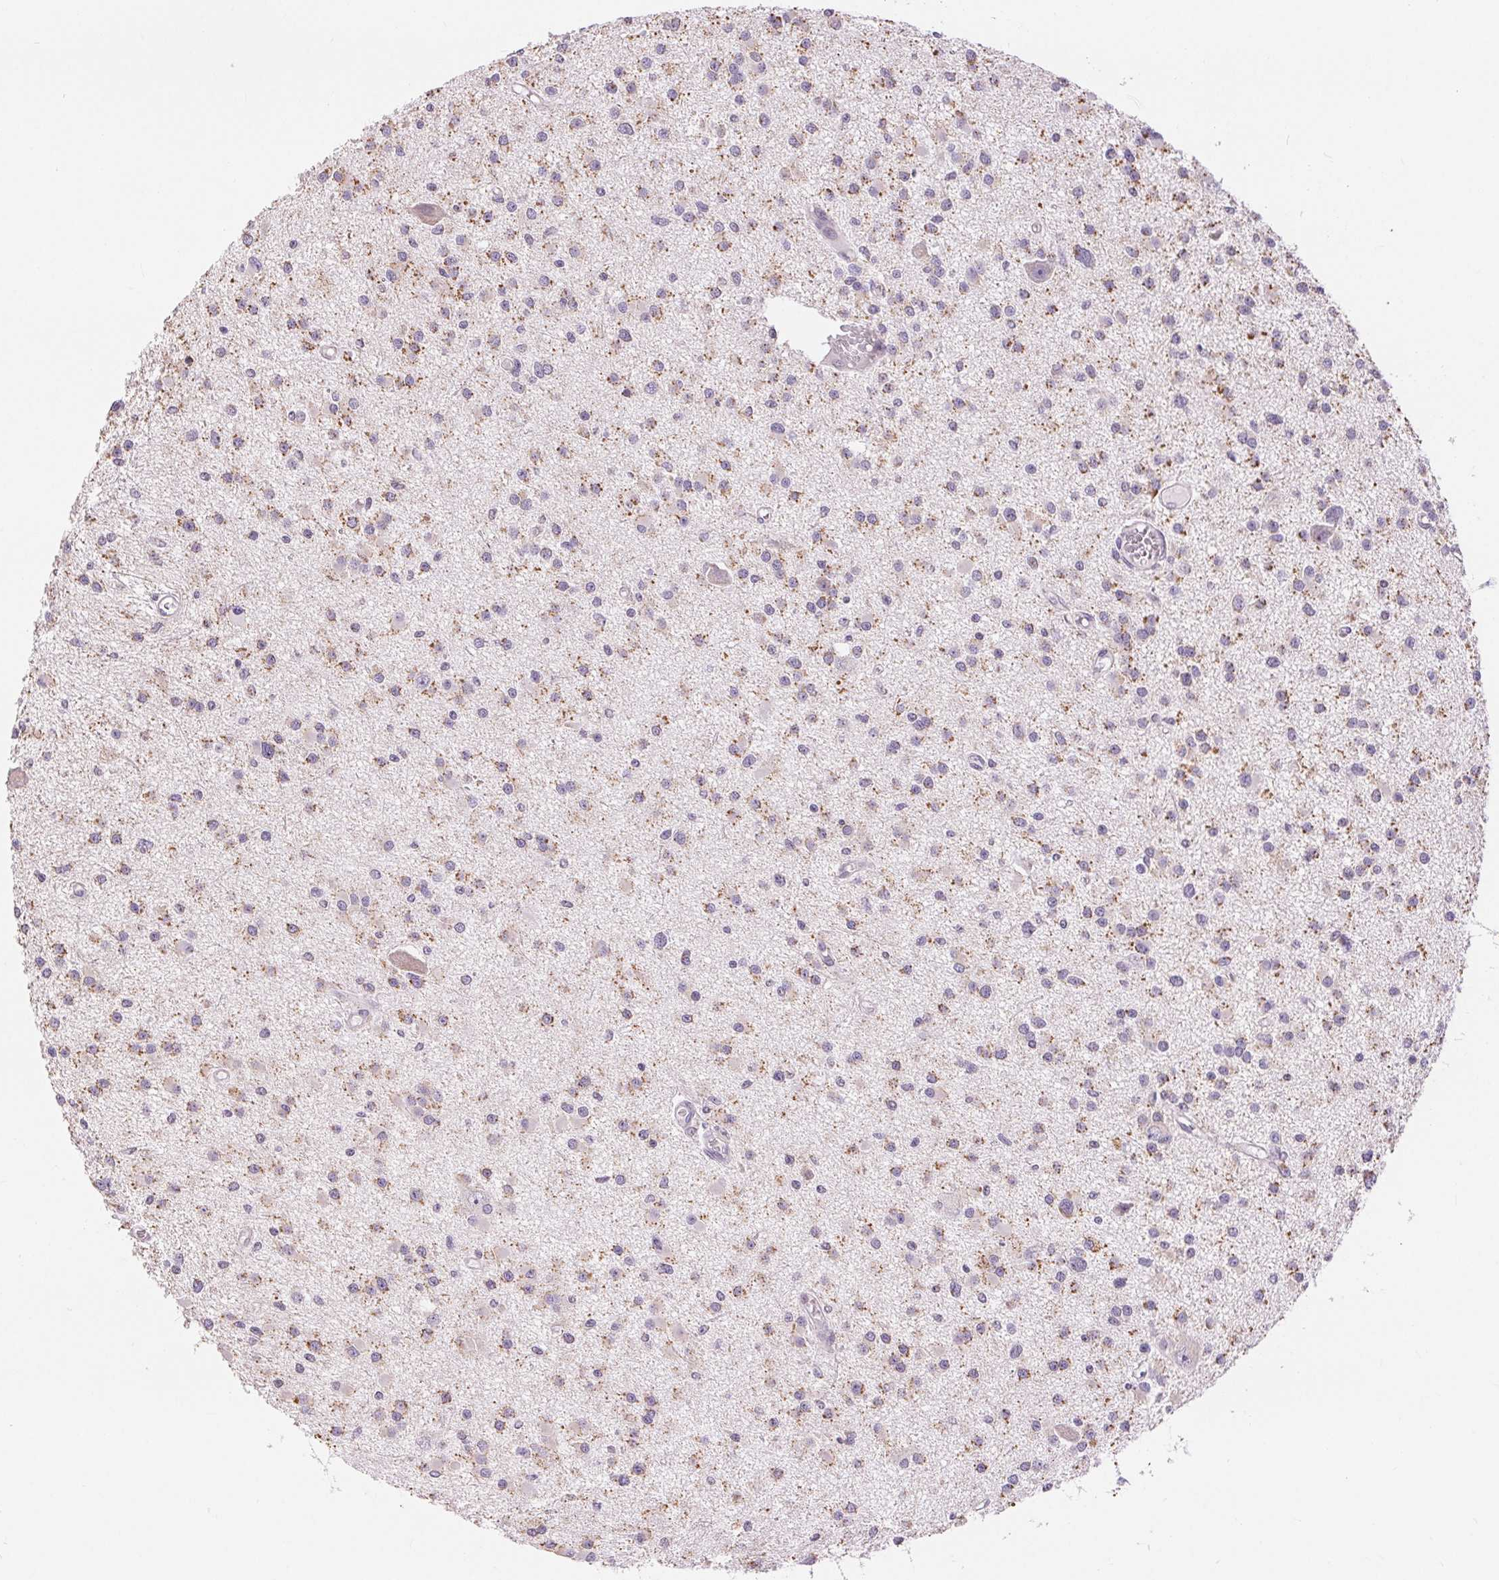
{"staining": {"intensity": "weak", "quantity": "<25%", "location": "cytoplasmic/membranous"}, "tissue": "glioma", "cell_type": "Tumor cells", "image_type": "cancer", "snomed": [{"axis": "morphology", "description": "Glioma, malignant, High grade"}, {"axis": "topography", "description": "Brain"}], "caption": "This is a photomicrograph of IHC staining of high-grade glioma (malignant), which shows no positivity in tumor cells.", "gene": "POU2F2", "patient": {"sex": "male", "age": 54}}